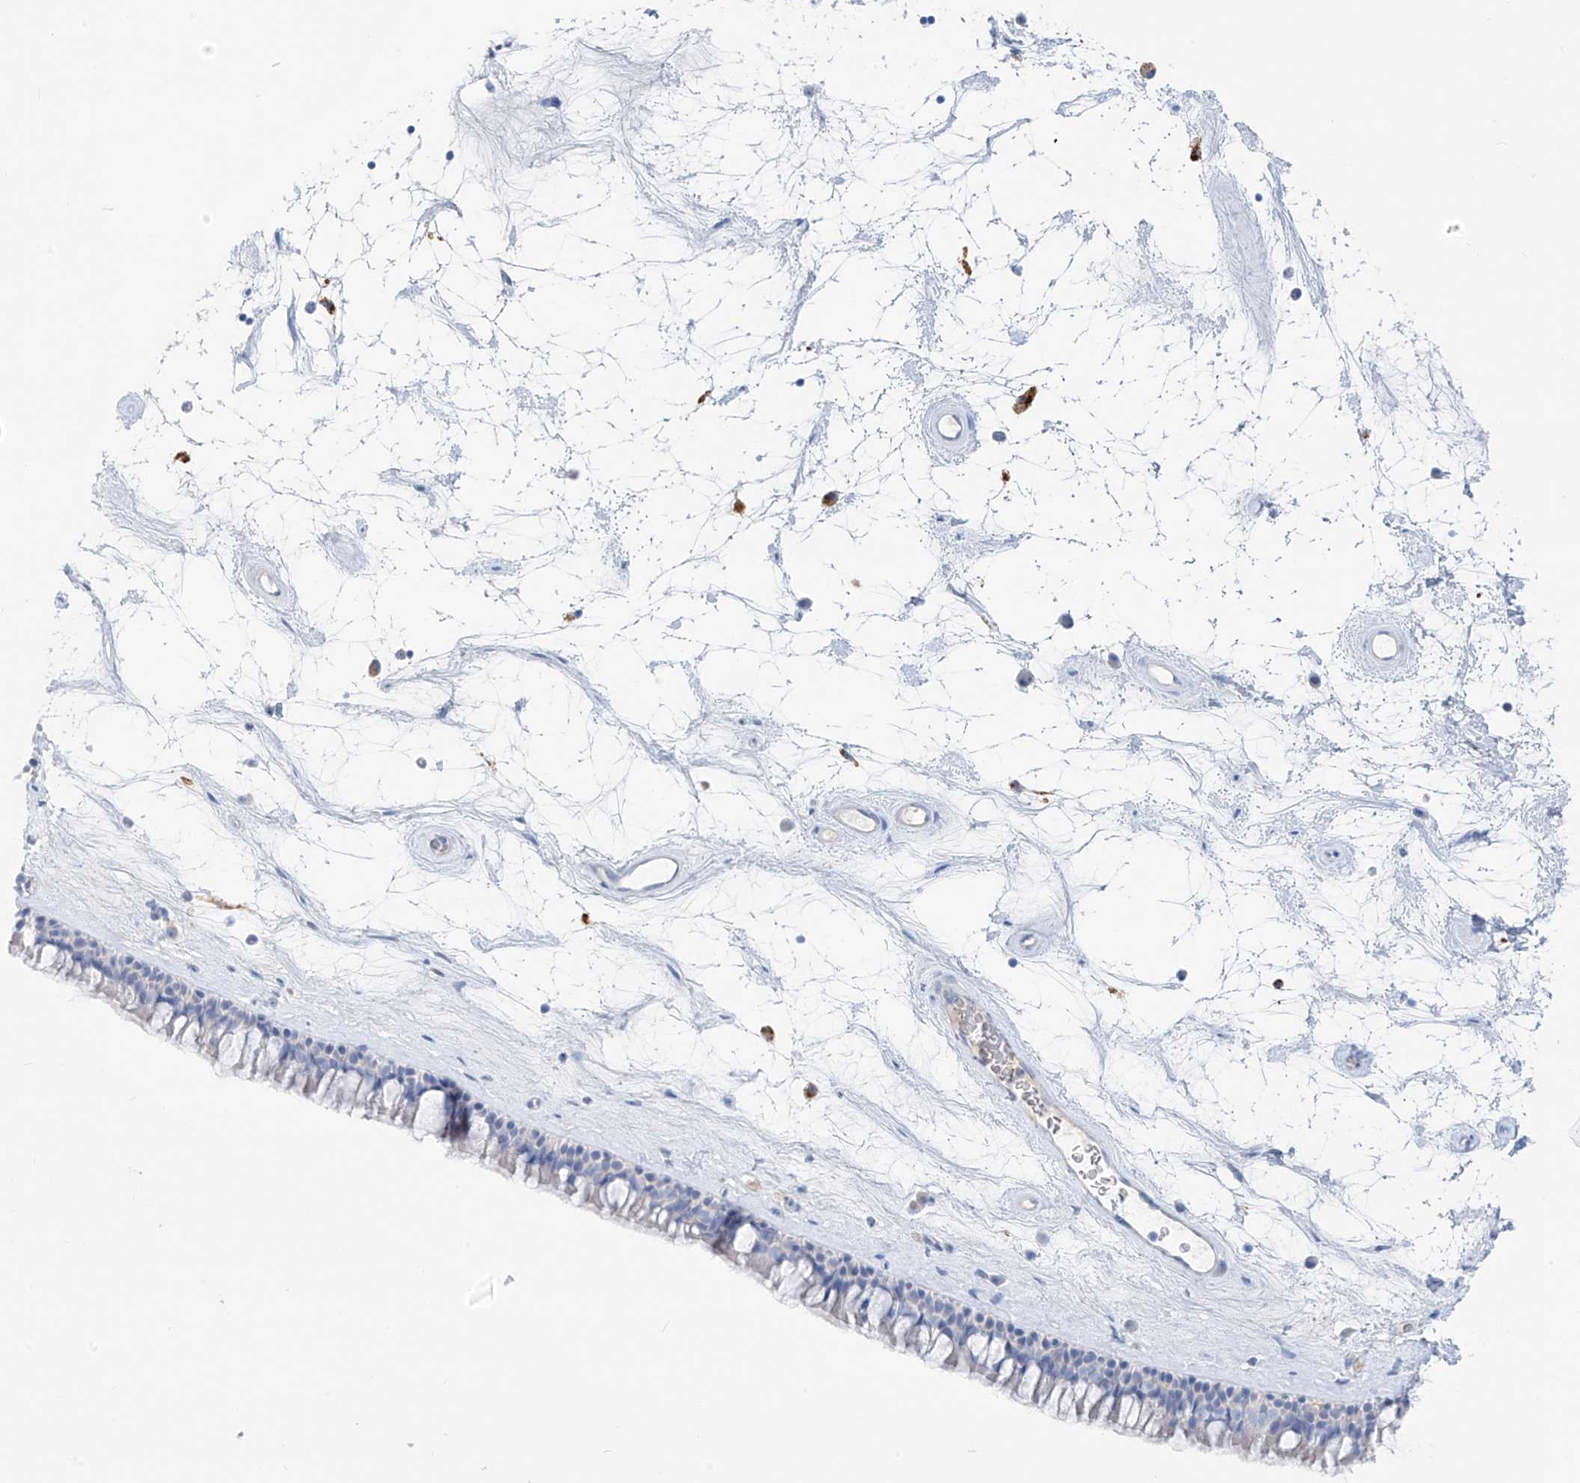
{"staining": {"intensity": "negative", "quantity": "none", "location": "none"}, "tissue": "nasopharynx", "cell_type": "Respiratory epithelial cells", "image_type": "normal", "snomed": [{"axis": "morphology", "description": "Normal tissue, NOS"}, {"axis": "topography", "description": "Nasopharynx"}], "caption": "Protein analysis of unremarkable nasopharynx demonstrates no significant expression in respiratory epithelial cells. (IHC, brightfield microscopy, high magnification).", "gene": "GLMP", "patient": {"sex": "male", "age": 64}}